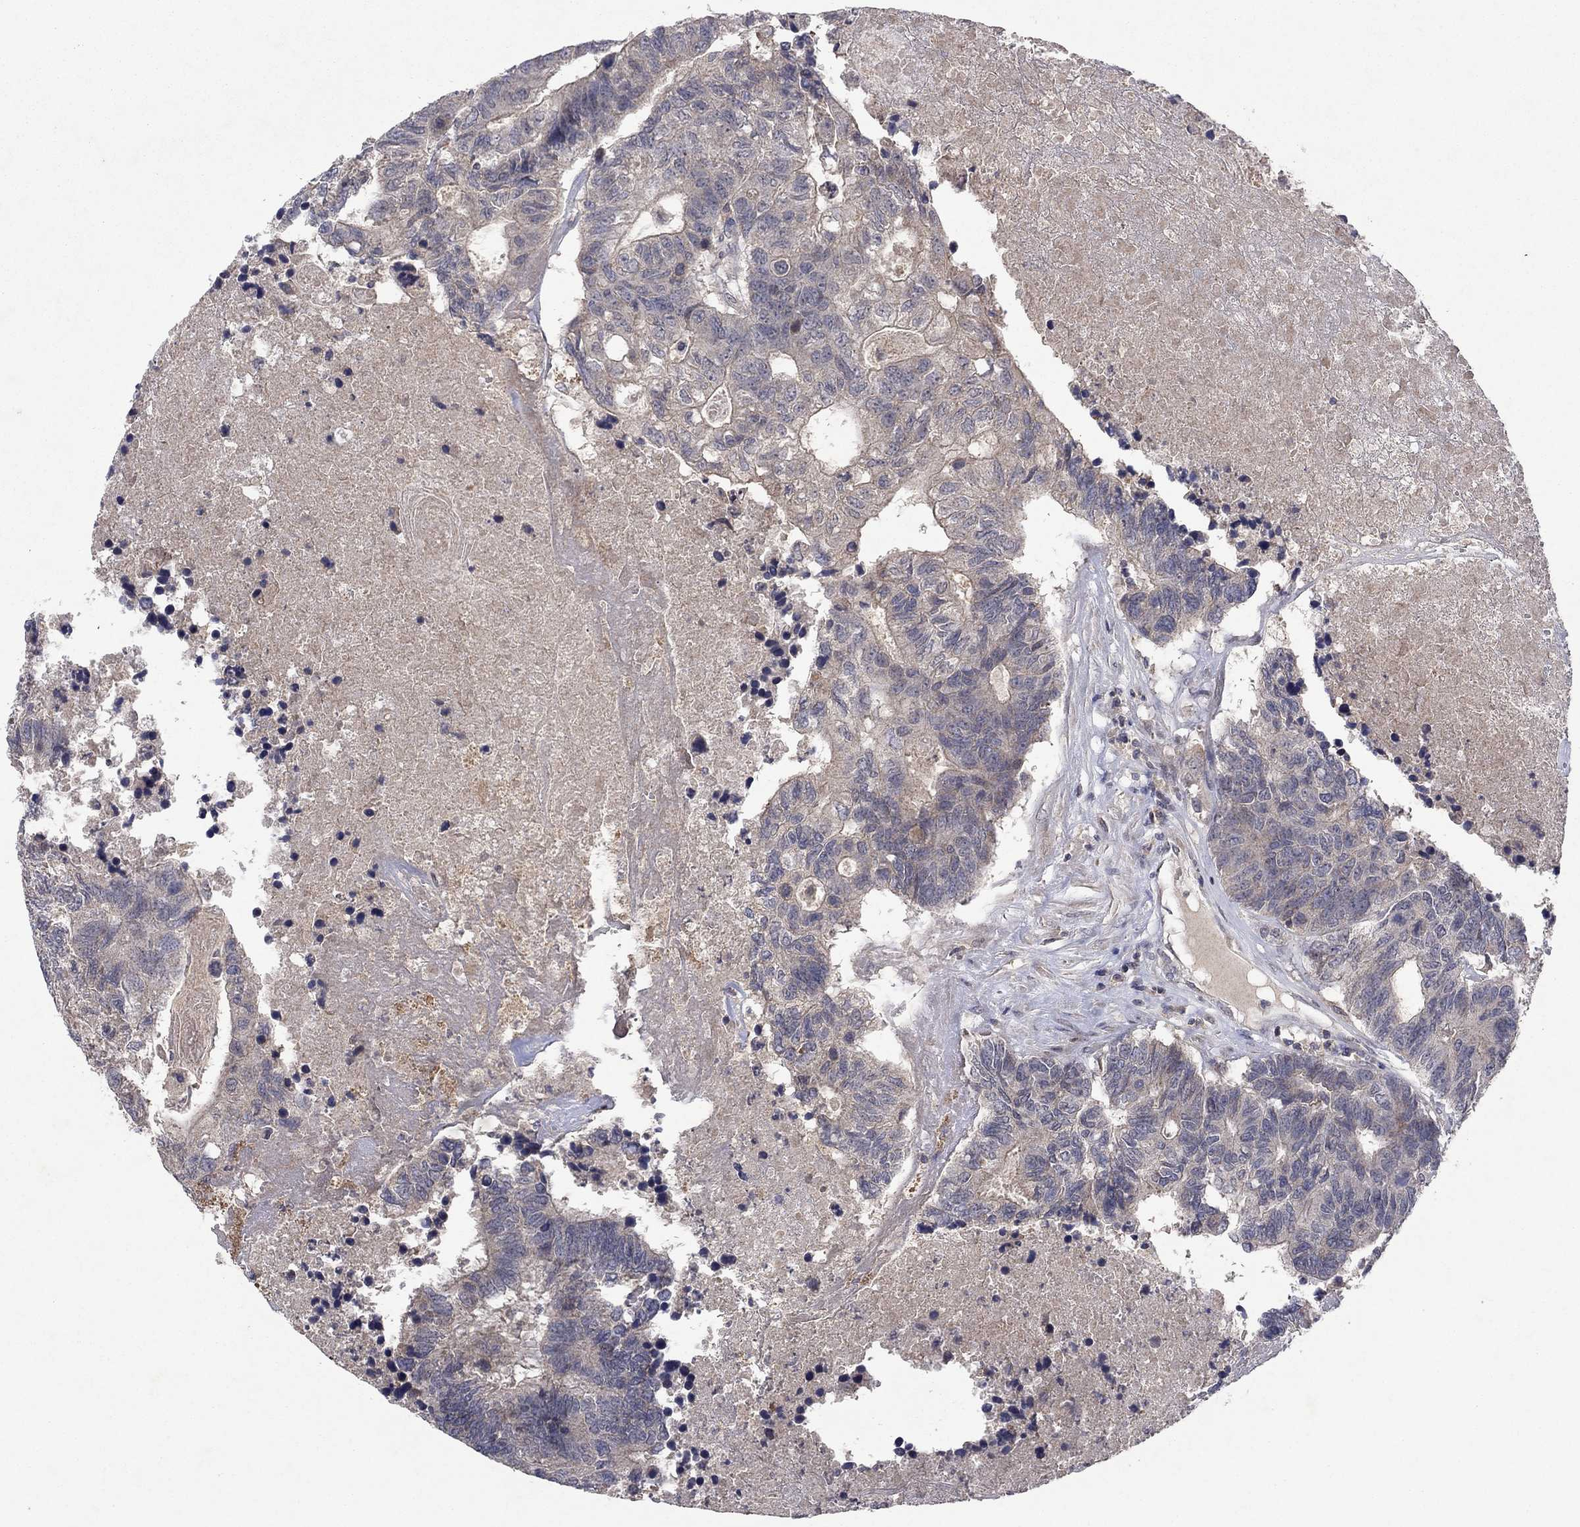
{"staining": {"intensity": "negative", "quantity": "none", "location": "none"}, "tissue": "colorectal cancer", "cell_type": "Tumor cells", "image_type": "cancer", "snomed": [{"axis": "morphology", "description": "Adenocarcinoma, NOS"}, {"axis": "topography", "description": "Colon"}], "caption": "DAB immunohistochemical staining of human colorectal cancer (adenocarcinoma) exhibits no significant staining in tumor cells.", "gene": "IL4", "patient": {"sex": "female", "age": 48}}